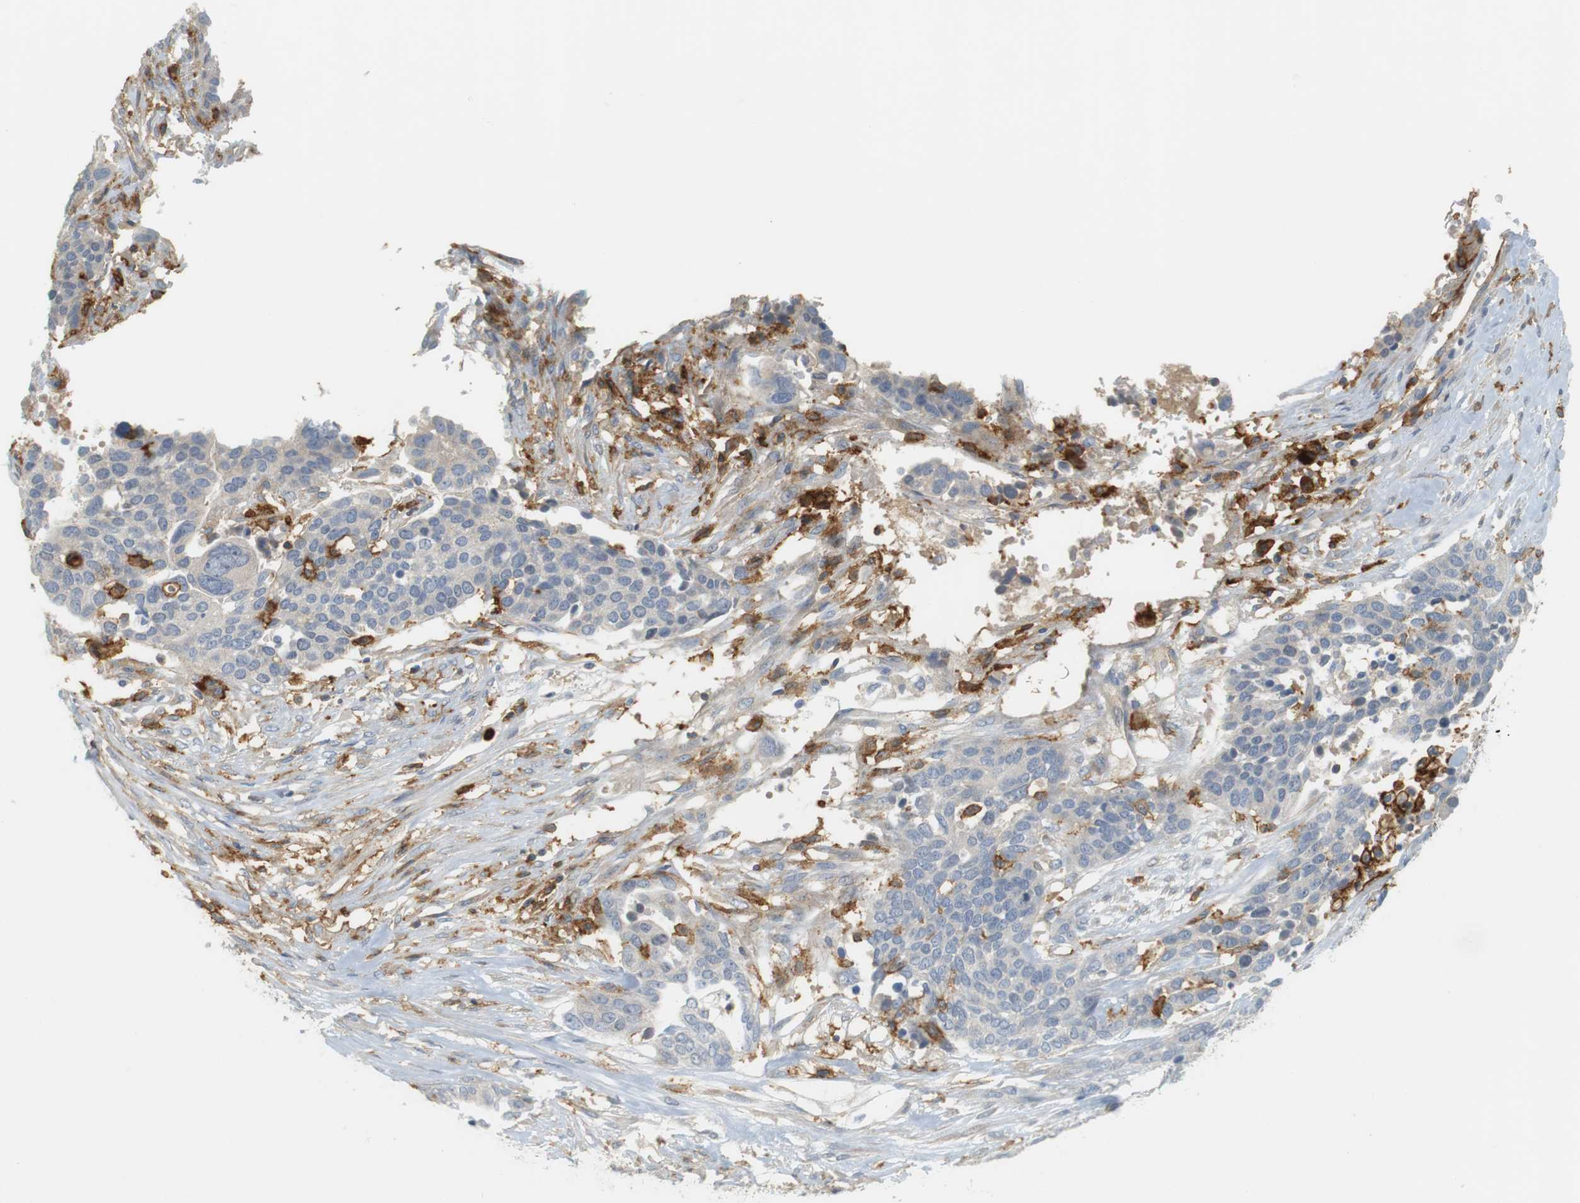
{"staining": {"intensity": "negative", "quantity": "none", "location": "none"}, "tissue": "ovarian cancer", "cell_type": "Tumor cells", "image_type": "cancer", "snomed": [{"axis": "morphology", "description": "Cystadenocarcinoma, serous, NOS"}, {"axis": "topography", "description": "Ovary"}], "caption": "Histopathology image shows no protein expression in tumor cells of serous cystadenocarcinoma (ovarian) tissue. Brightfield microscopy of immunohistochemistry (IHC) stained with DAB (brown) and hematoxylin (blue), captured at high magnification.", "gene": "SIRPA", "patient": {"sex": "female", "age": 44}}